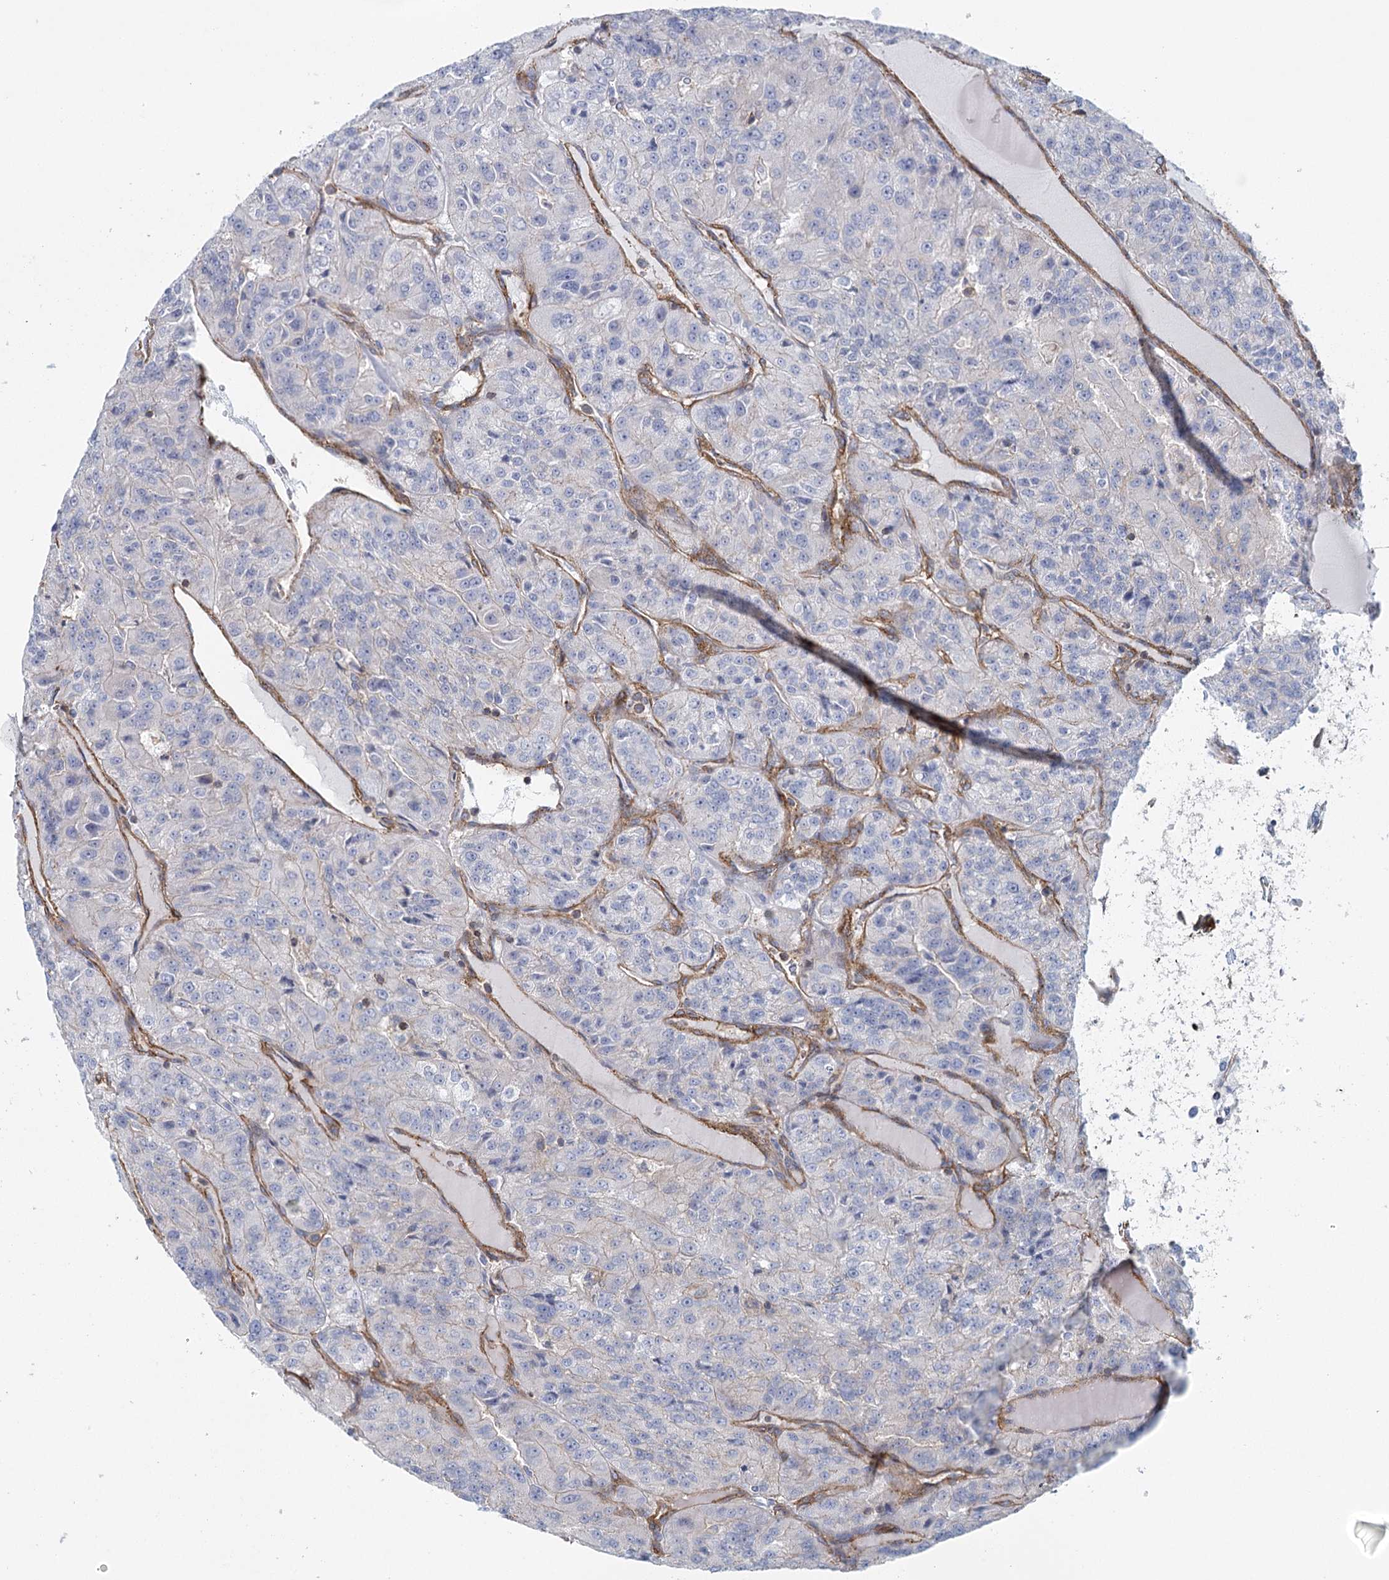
{"staining": {"intensity": "negative", "quantity": "none", "location": "none"}, "tissue": "renal cancer", "cell_type": "Tumor cells", "image_type": "cancer", "snomed": [{"axis": "morphology", "description": "Adenocarcinoma, NOS"}, {"axis": "topography", "description": "Kidney"}], "caption": "High power microscopy image of an immunohistochemistry image of renal cancer (adenocarcinoma), revealing no significant expression in tumor cells.", "gene": "IFT46", "patient": {"sex": "female", "age": 63}}